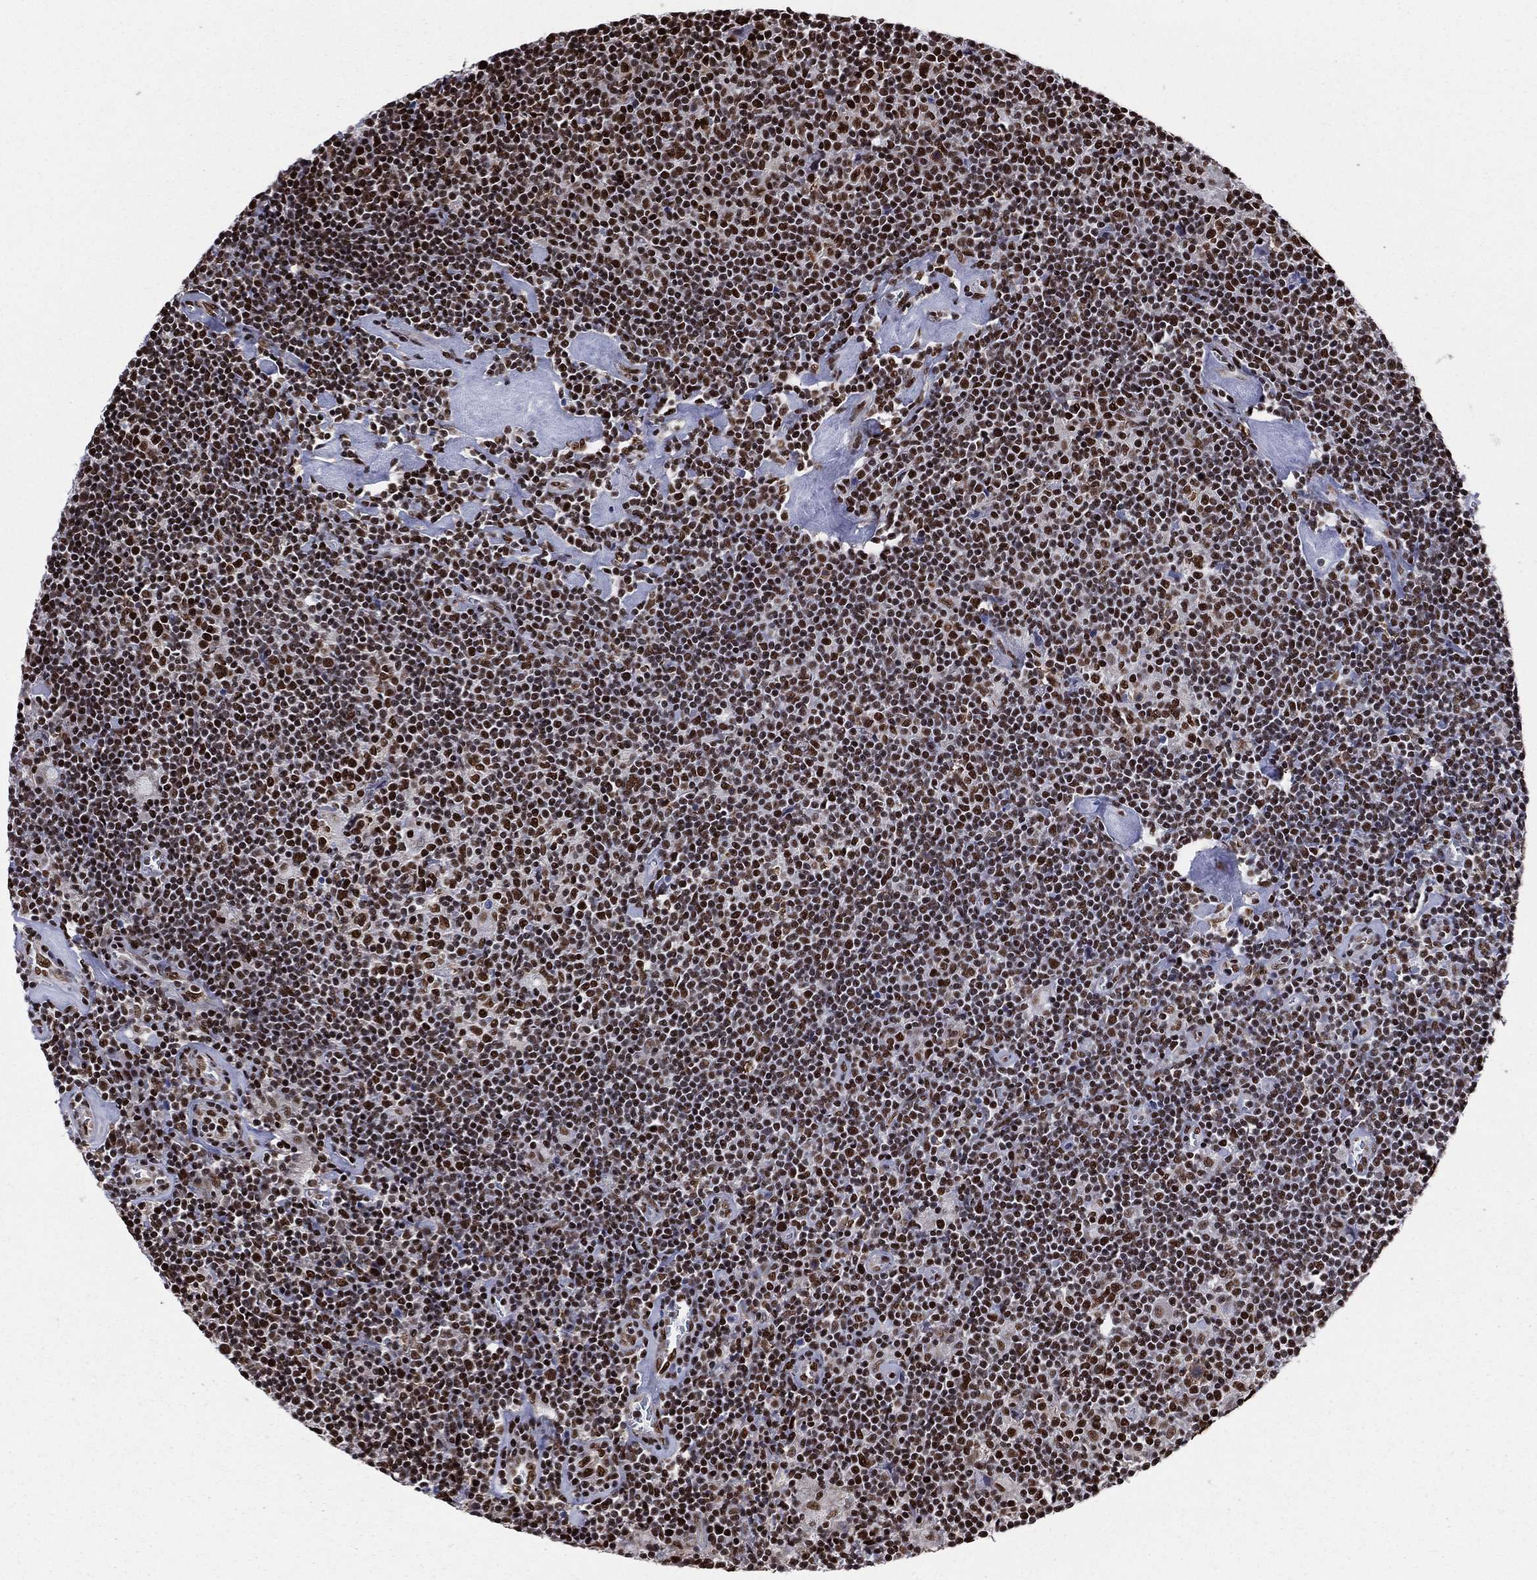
{"staining": {"intensity": "strong", "quantity": ">75%", "location": "nuclear"}, "tissue": "lymphoma", "cell_type": "Tumor cells", "image_type": "cancer", "snomed": [{"axis": "morphology", "description": "Hodgkin's disease, NOS"}, {"axis": "topography", "description": "Lymph node"}], "caption": "Protein expression analysis of Hodgkin's disease displays strong nuclear expression in about >75% of tumor cells. Ihc stains the protein in brown and the nuclei are stained blue.", "gene": "TP53BP1", "patient": {"sex": "male", "age": 40}}